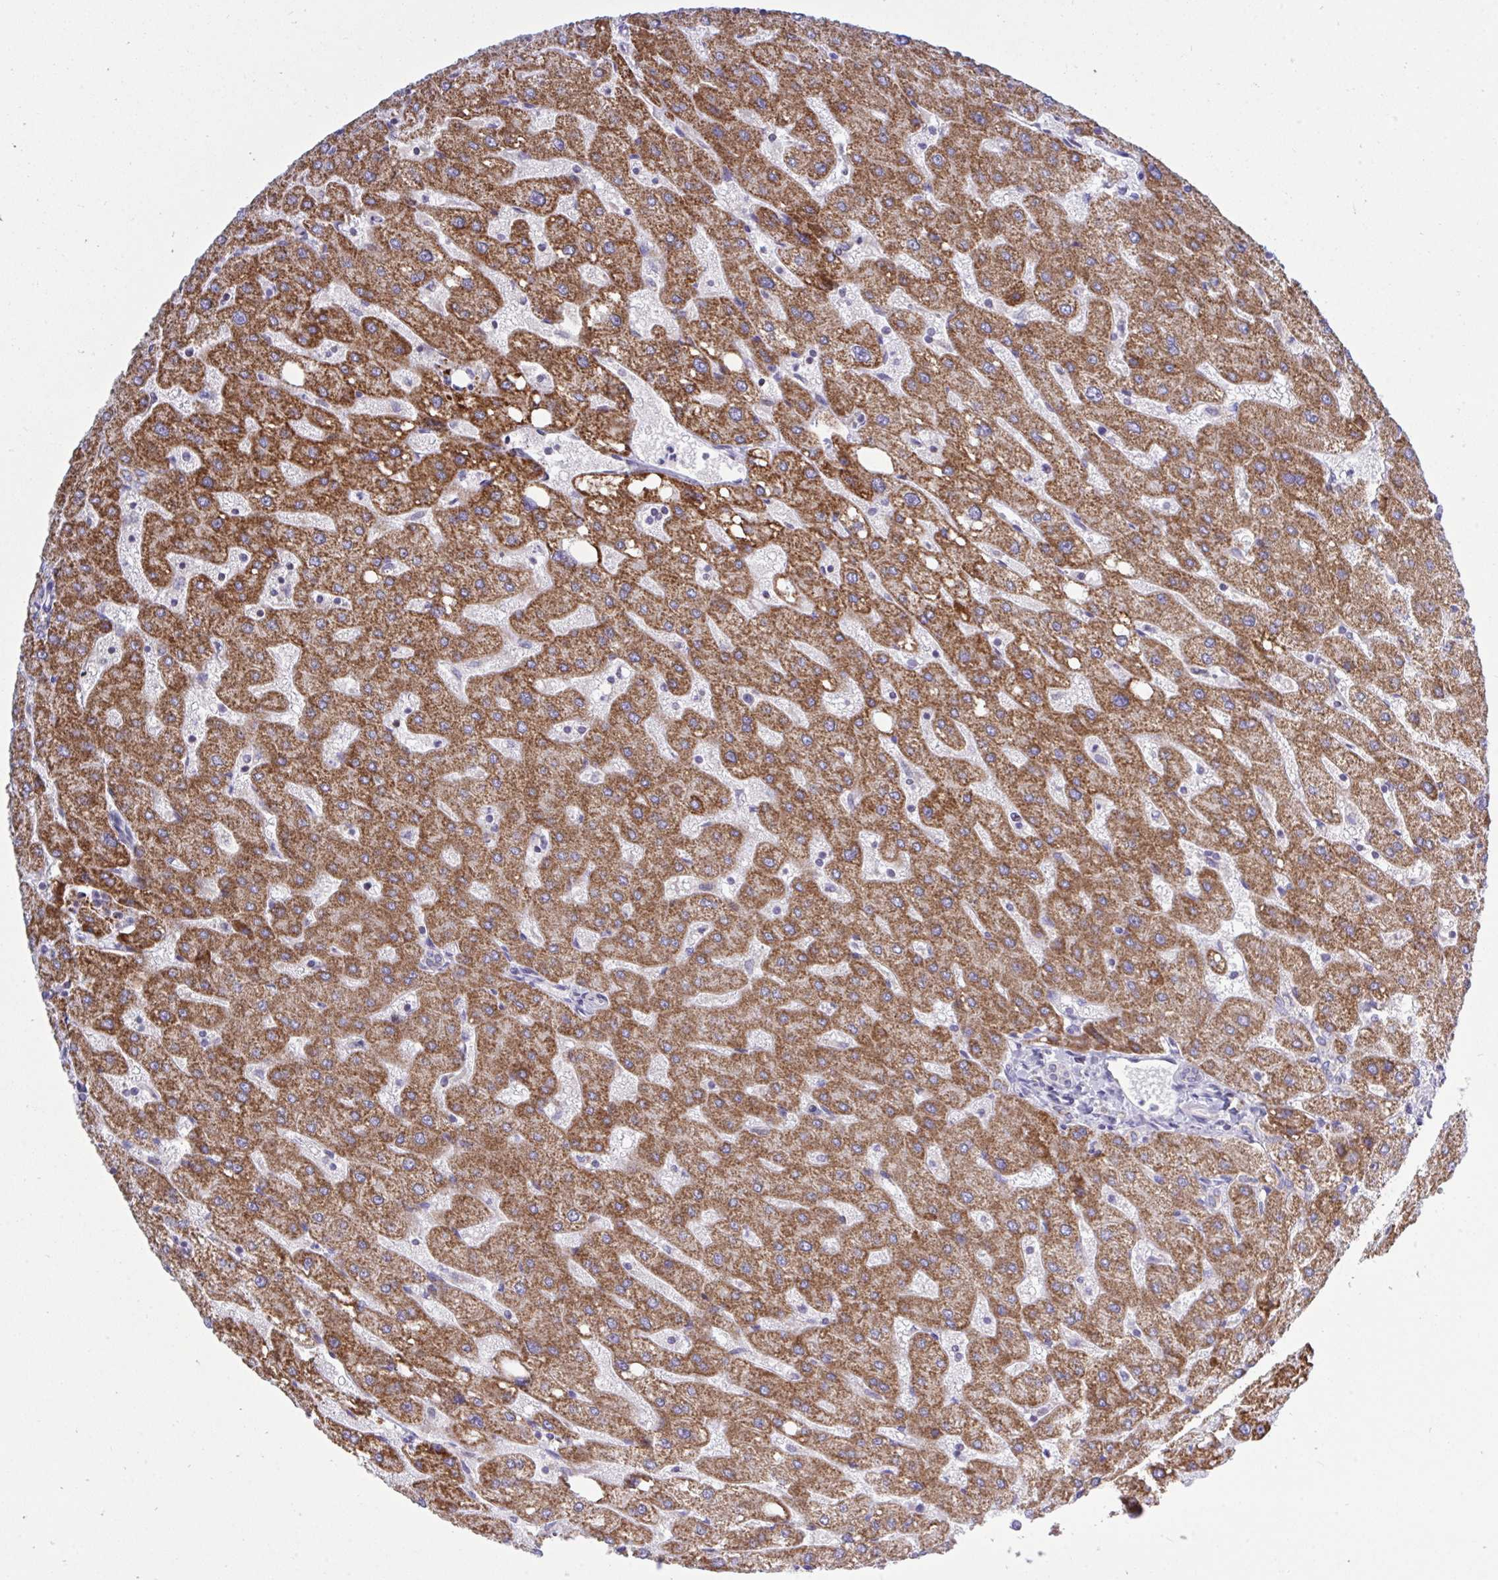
{"staining": {"intensity": "moderate", "quantity": "<25%", "location": "cytoplasmic/membranous"}, "tissue": "liver", "cell_type": "Cholangiocytes", "image_type": "normal", "snomed": [{"axis": "morphology", "description": "Normal tissue, NOS"}, {"axis": "topography", "description": "Liver"}], "caption": "Immunohistochemistry (IHC) histopathology image of benign liver: liver stained using immunohistochemistry exhibits low levels of moderate protein expression localized specifically in the cytoplasmic/membranous of cholangiocytes, appearing as a cytoplasmic/membranous brown color.", "gene": "HSPE1", "patient": {"sex": "male", "age": 67}}